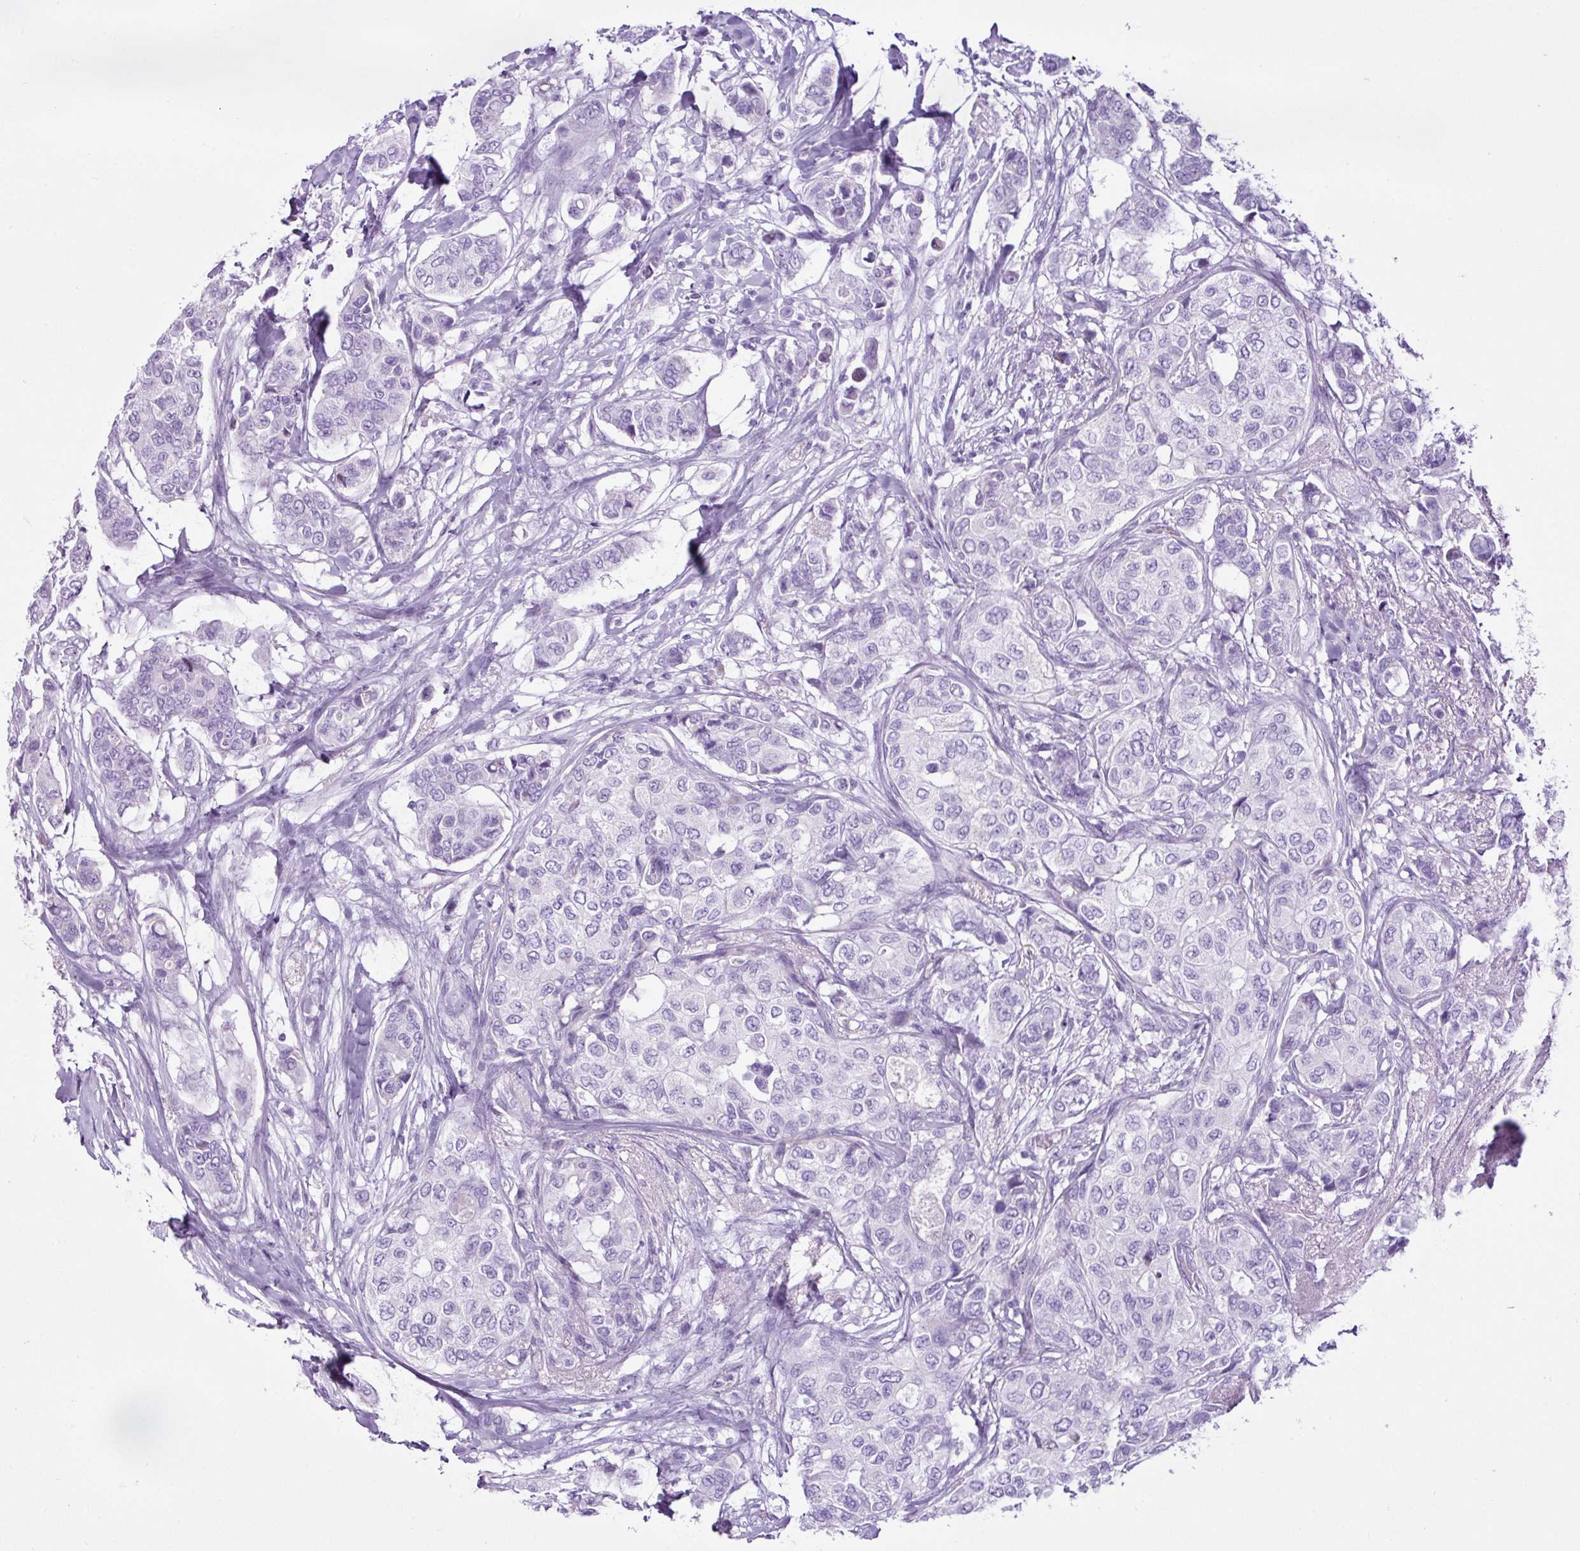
{"staining": {"intensity": "negative", "quantity": "none", "location": "none"}, "tissue": "breast cancer", "cell_type": "Tumor cells", "image_type": "cancer", "snomed": [{"axis": "morphology", "description": "Lobular carcinoma"}, {"axis": "topography", "description": "Breast"}], "caption": "This is an IHC image of human breast cancer. There is no expression in tumor cells.", "gene": "LILRB4", "patient": {"sex": "female", "age": 51}}